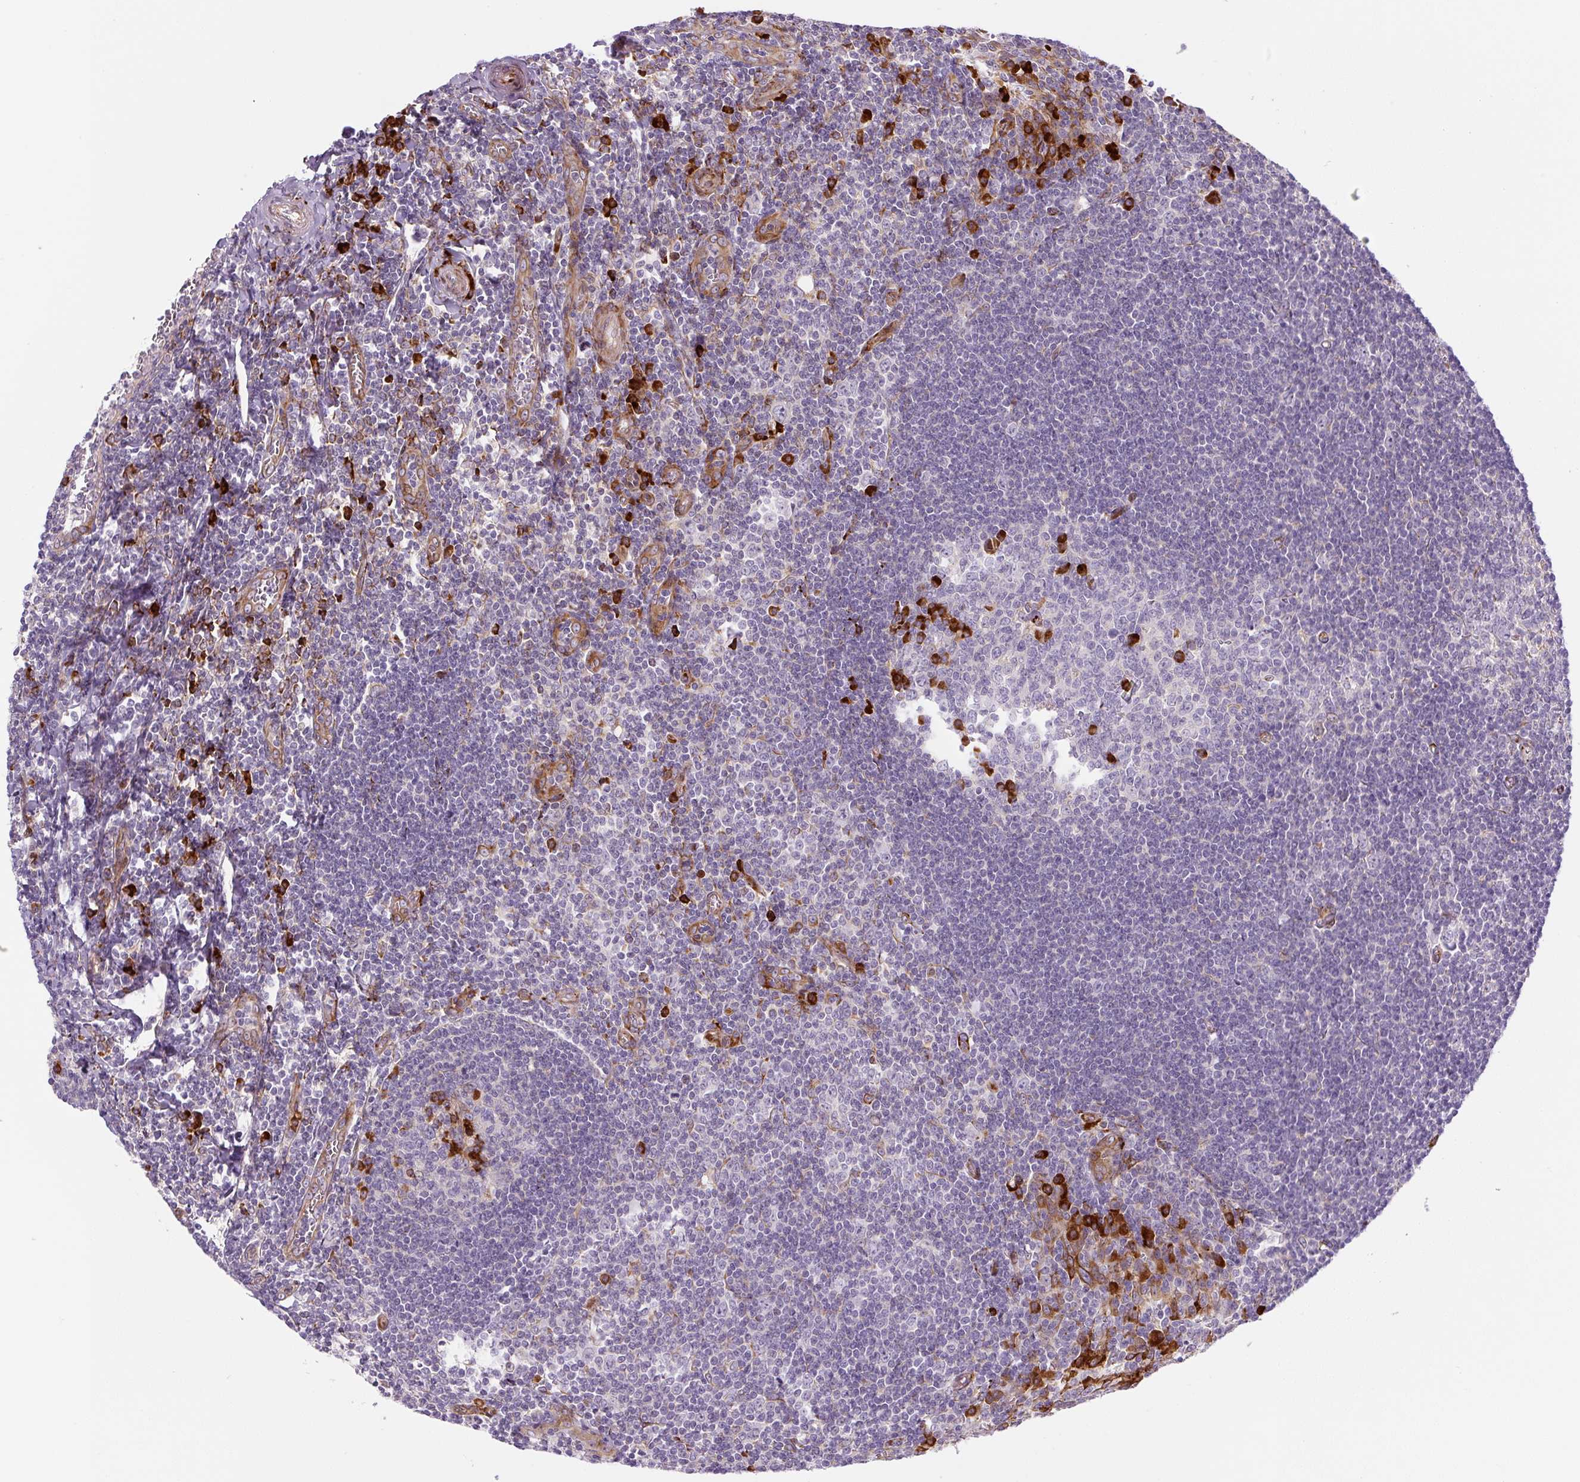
{"staining": {"intensity": "strong", "quantity": "<25%", "location": "cytoplasmic/membranous"}, "tissue": "tonsil", "cell_type": "Germinal center cells", "image_type": "normal", "snomed": [{"axis": "morphology", "description": "Normal tissue, NOS"}, {"axis": "topography", "description": "Tonsil"}], "caption": "Germinal center cells show medium levels of strong cytoplasmic/membranous staining in approximately <25% of cells in normal human tonsil.", "gene": "DISP3", "patient": {"sex": "male", "age": 27}}